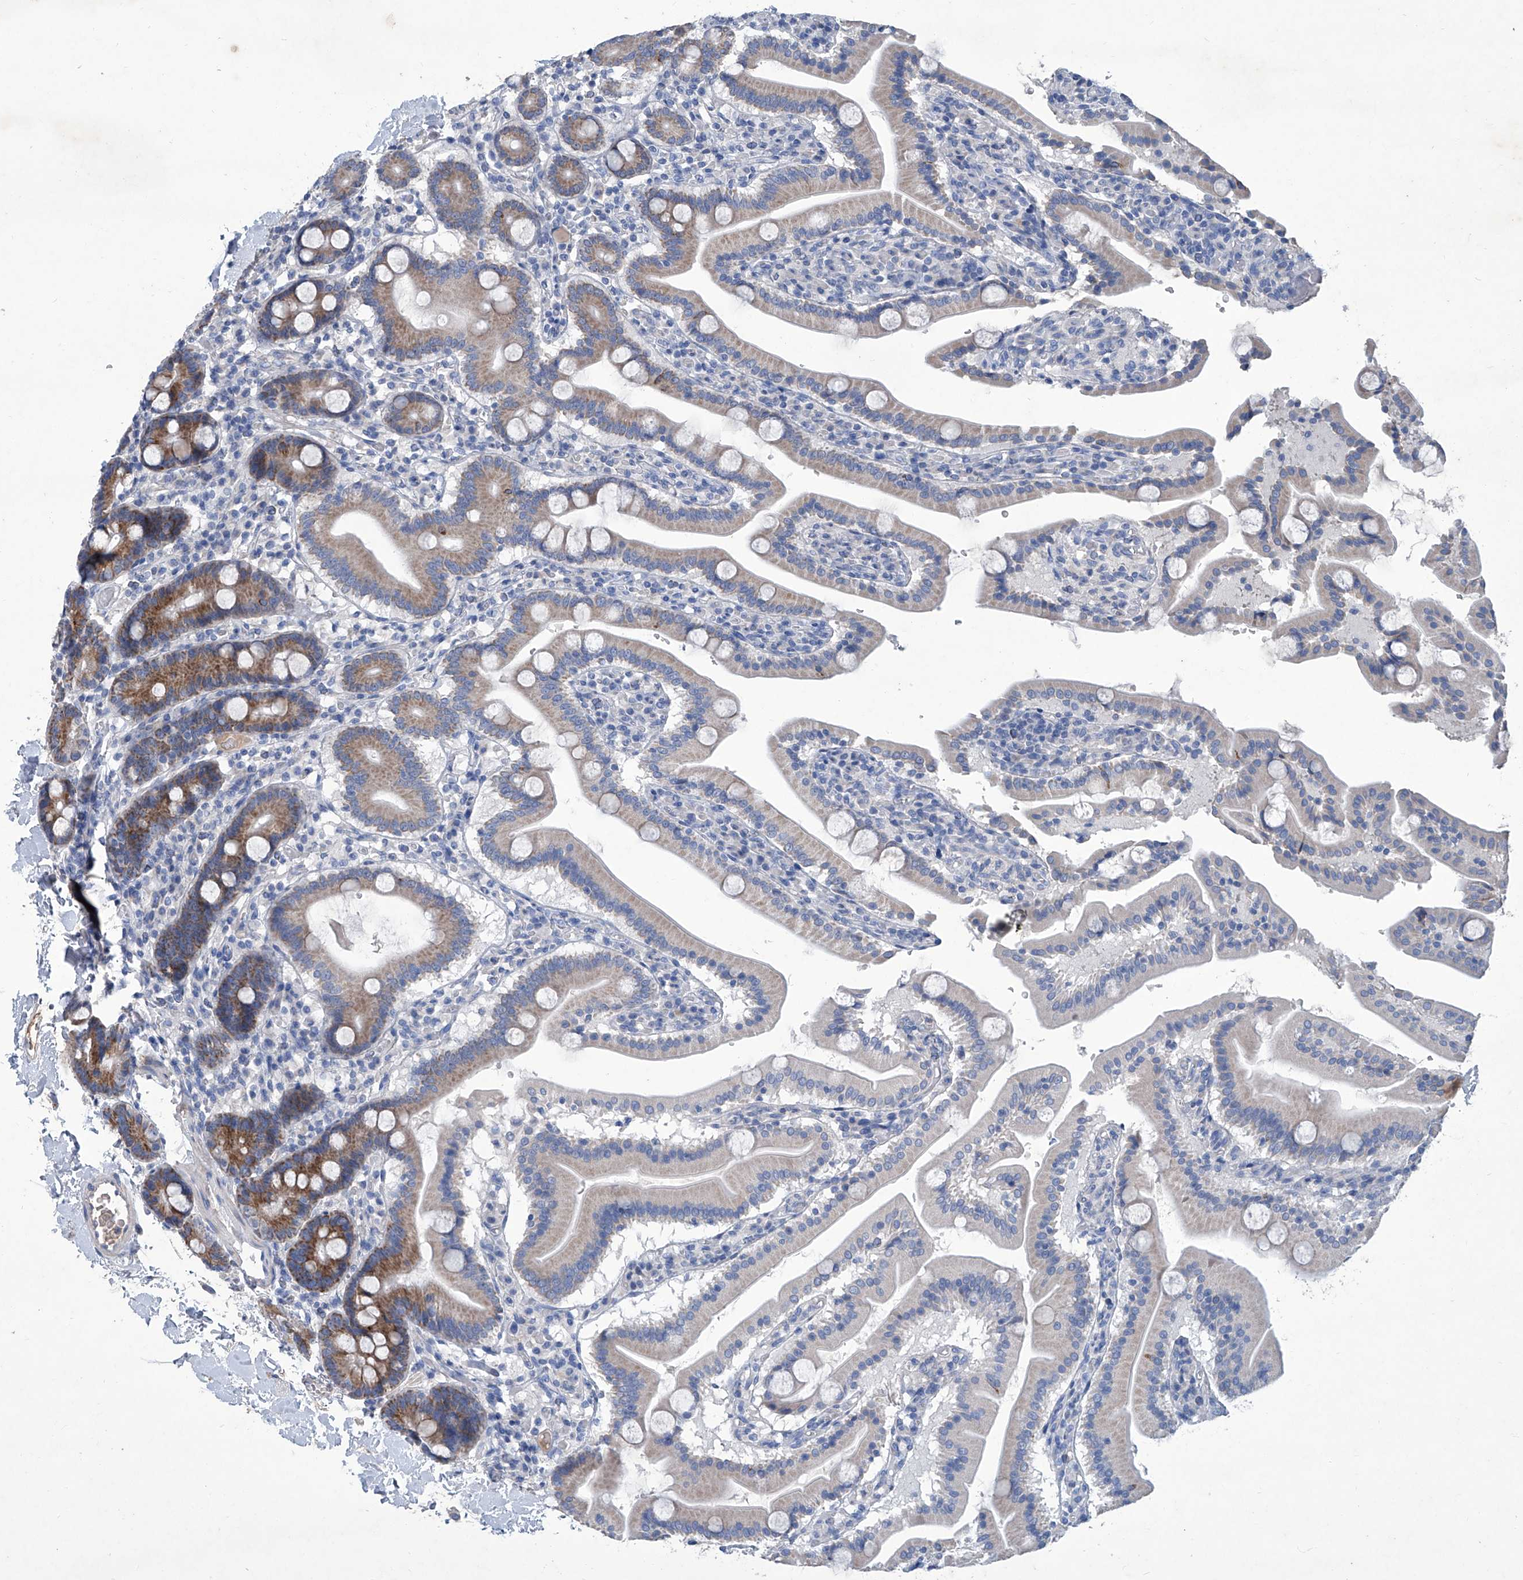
{"staining": {"intensity": "strong", "quantity": "25%-75%", "location": "cytoplasmic/membranous"}, "tissue": "duodenum", "cell_type": "Glandular cells", "image_type": "normal", "snomed": [{"axis": "morphology", "description": "Normal tissue, NOS"}, {"axis": "topography", "description": "Duodenum"}], "caption": "Duodenum stained with DAB (3,3'-diaminobenzidine) immunohistochemistry (IHC) reveals high levels of strong cytoplasmic/membranous positivity in approximately 25%-75% of glandular cells.", "gene": "MTARC1", "patient": {"sex": "male", "age": 55}}